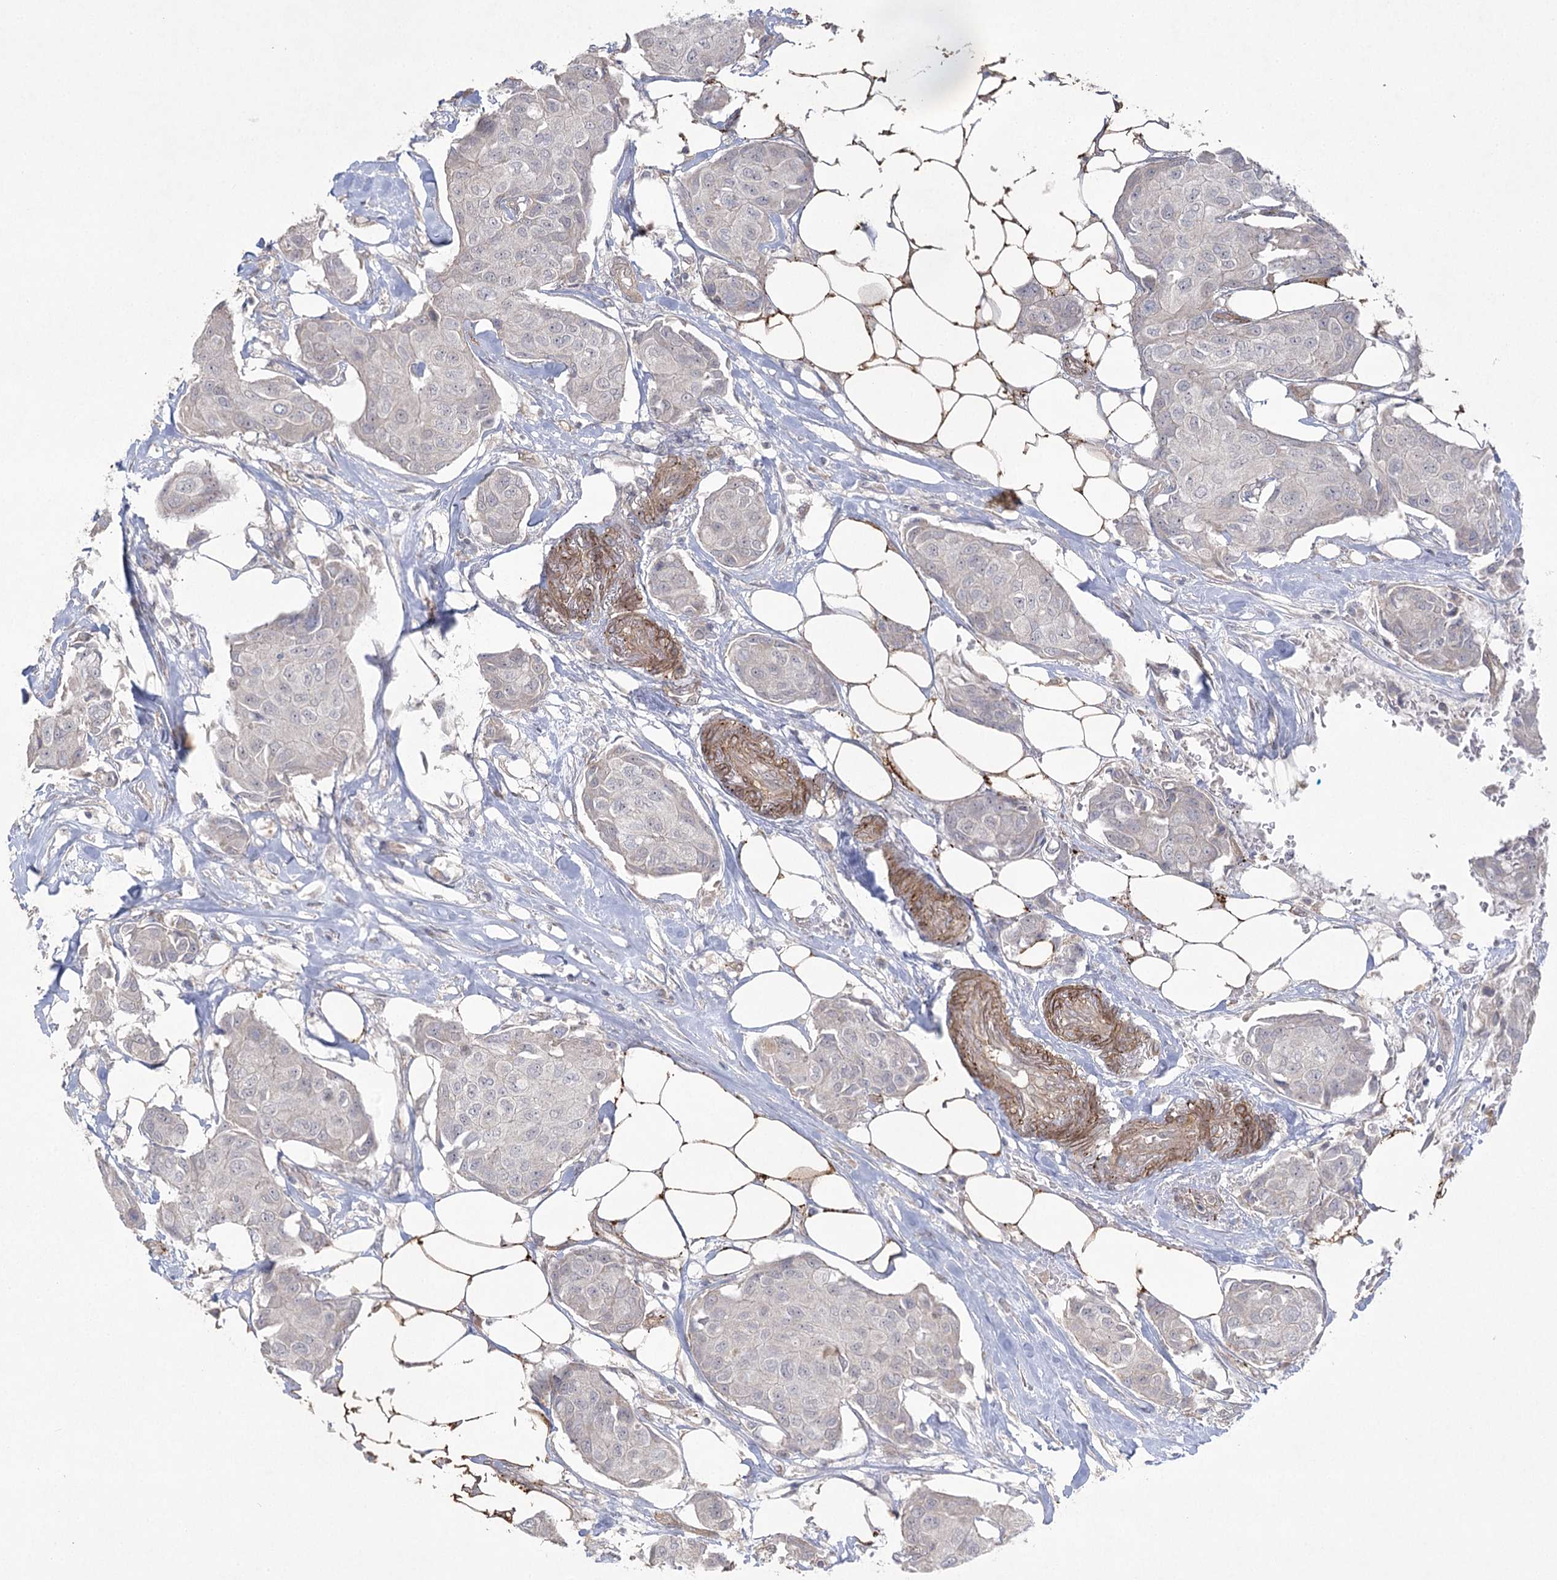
{"staining": {"intensity": "negative", "quantity": "none", "location": "none"}, "tissue": "breast cancer", "cell_type": "Tumor cells", "image_type": "cancer", "snomed": [{"axis": "morphology", "description": "Duct carcinoma"}, {"axis": "topography", "description": "Breast"}], "caption": "The immunohistochemistry (IHC) histopathology image has no significant staining in tumor cells of infiltrating ductal carcinoma (breast) tissue.", "gene": "AMTN", "patient": {"sex": "female", "age": 80}}